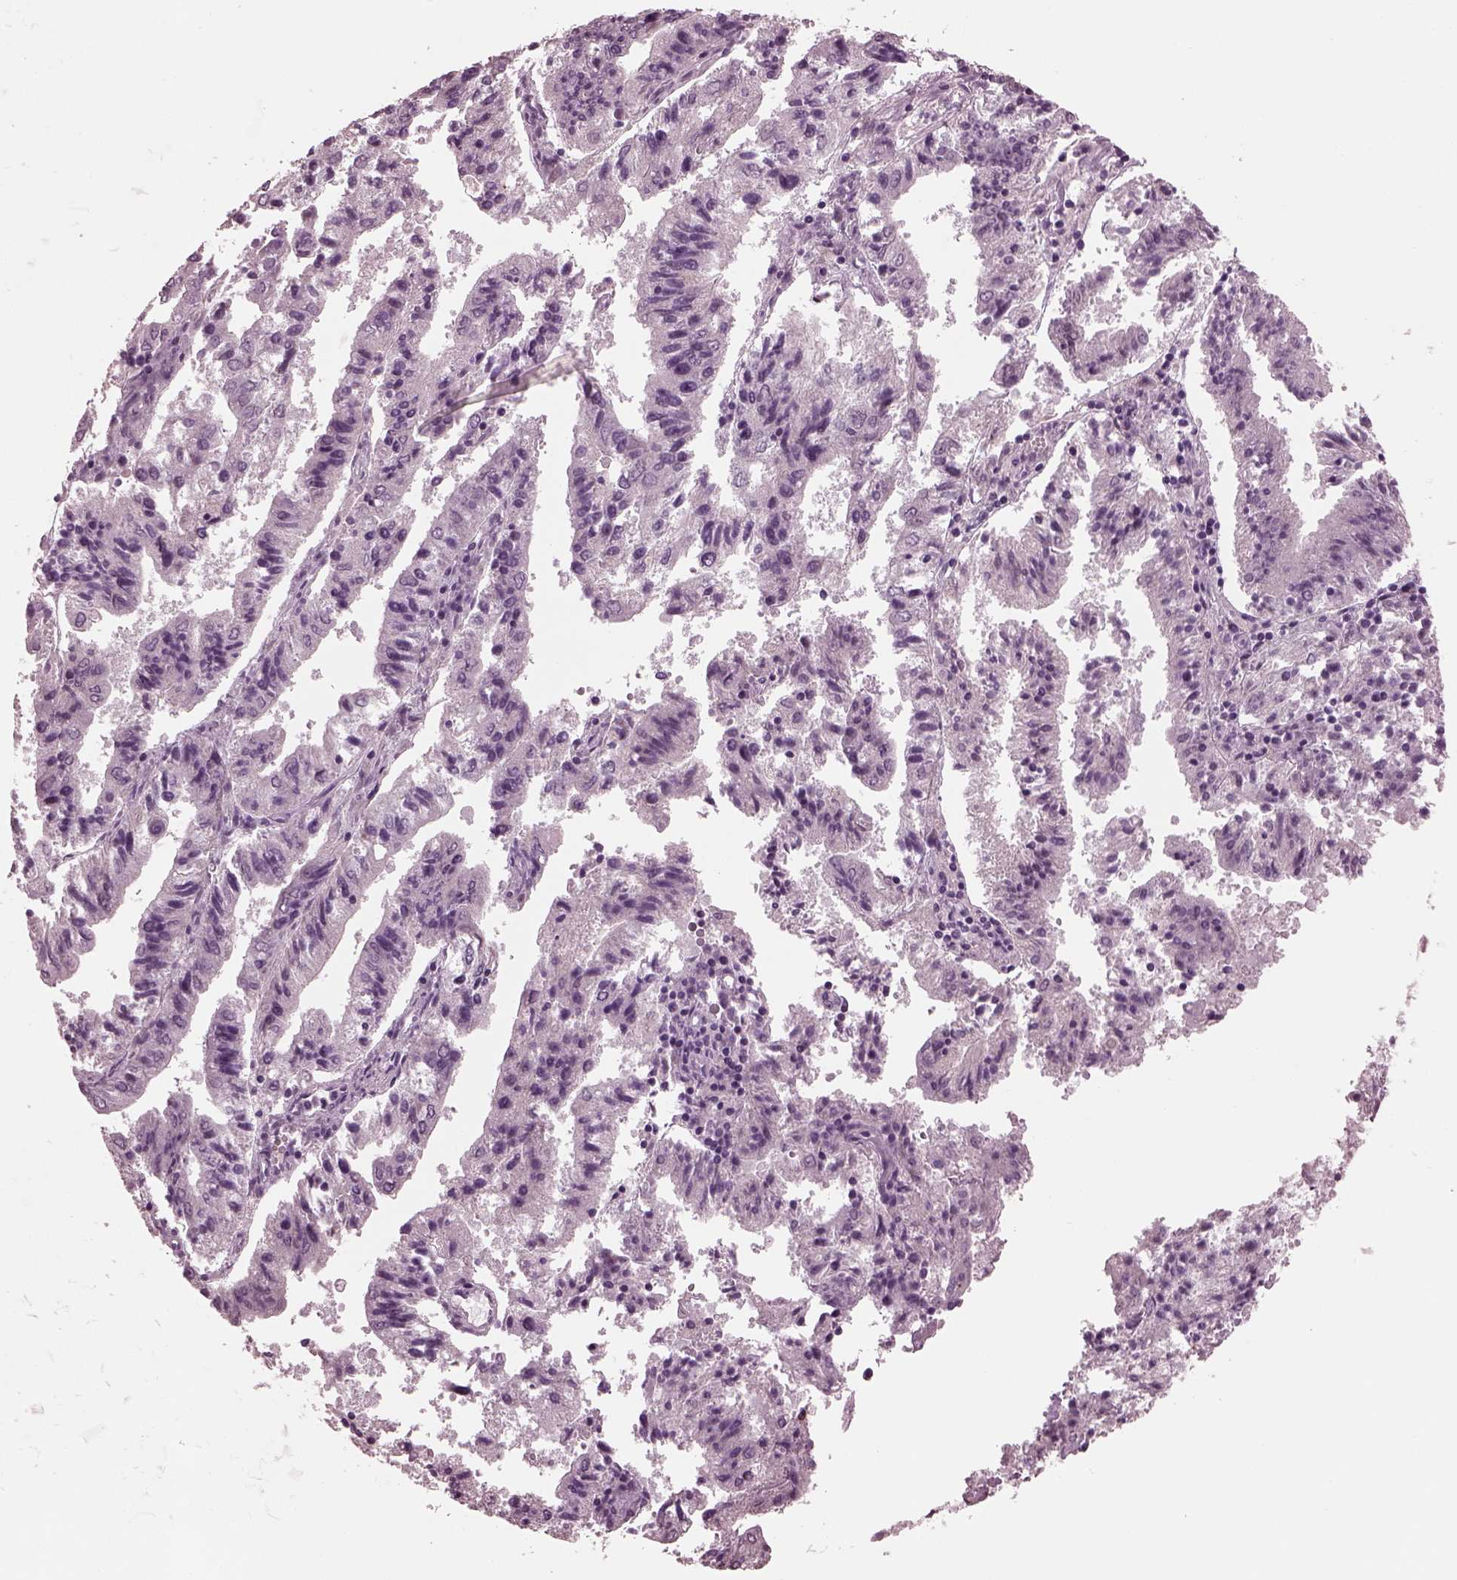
{"staining": {"intensity": "negative", "quantity": "none", "location": "none"}, "tissue": "endometrial cancer", "cell_type": "Tumor cells", "image_type": "cancer", "snomed": [{"axis": "morphology", "description": "Adenocarcinoma, NOS"}, {"axis": "topography", "description": "Endometrium"}], "caption": "Immunohistochemistry (IHC) of adenocarcinoma (endometrial) exhibits no expression in tumor cells. (DAB immunohistochemistry (IHC) with hematoxylin counter stain).", "gene": "MIB2", "patient": {"sex": "female", "age": 82}}